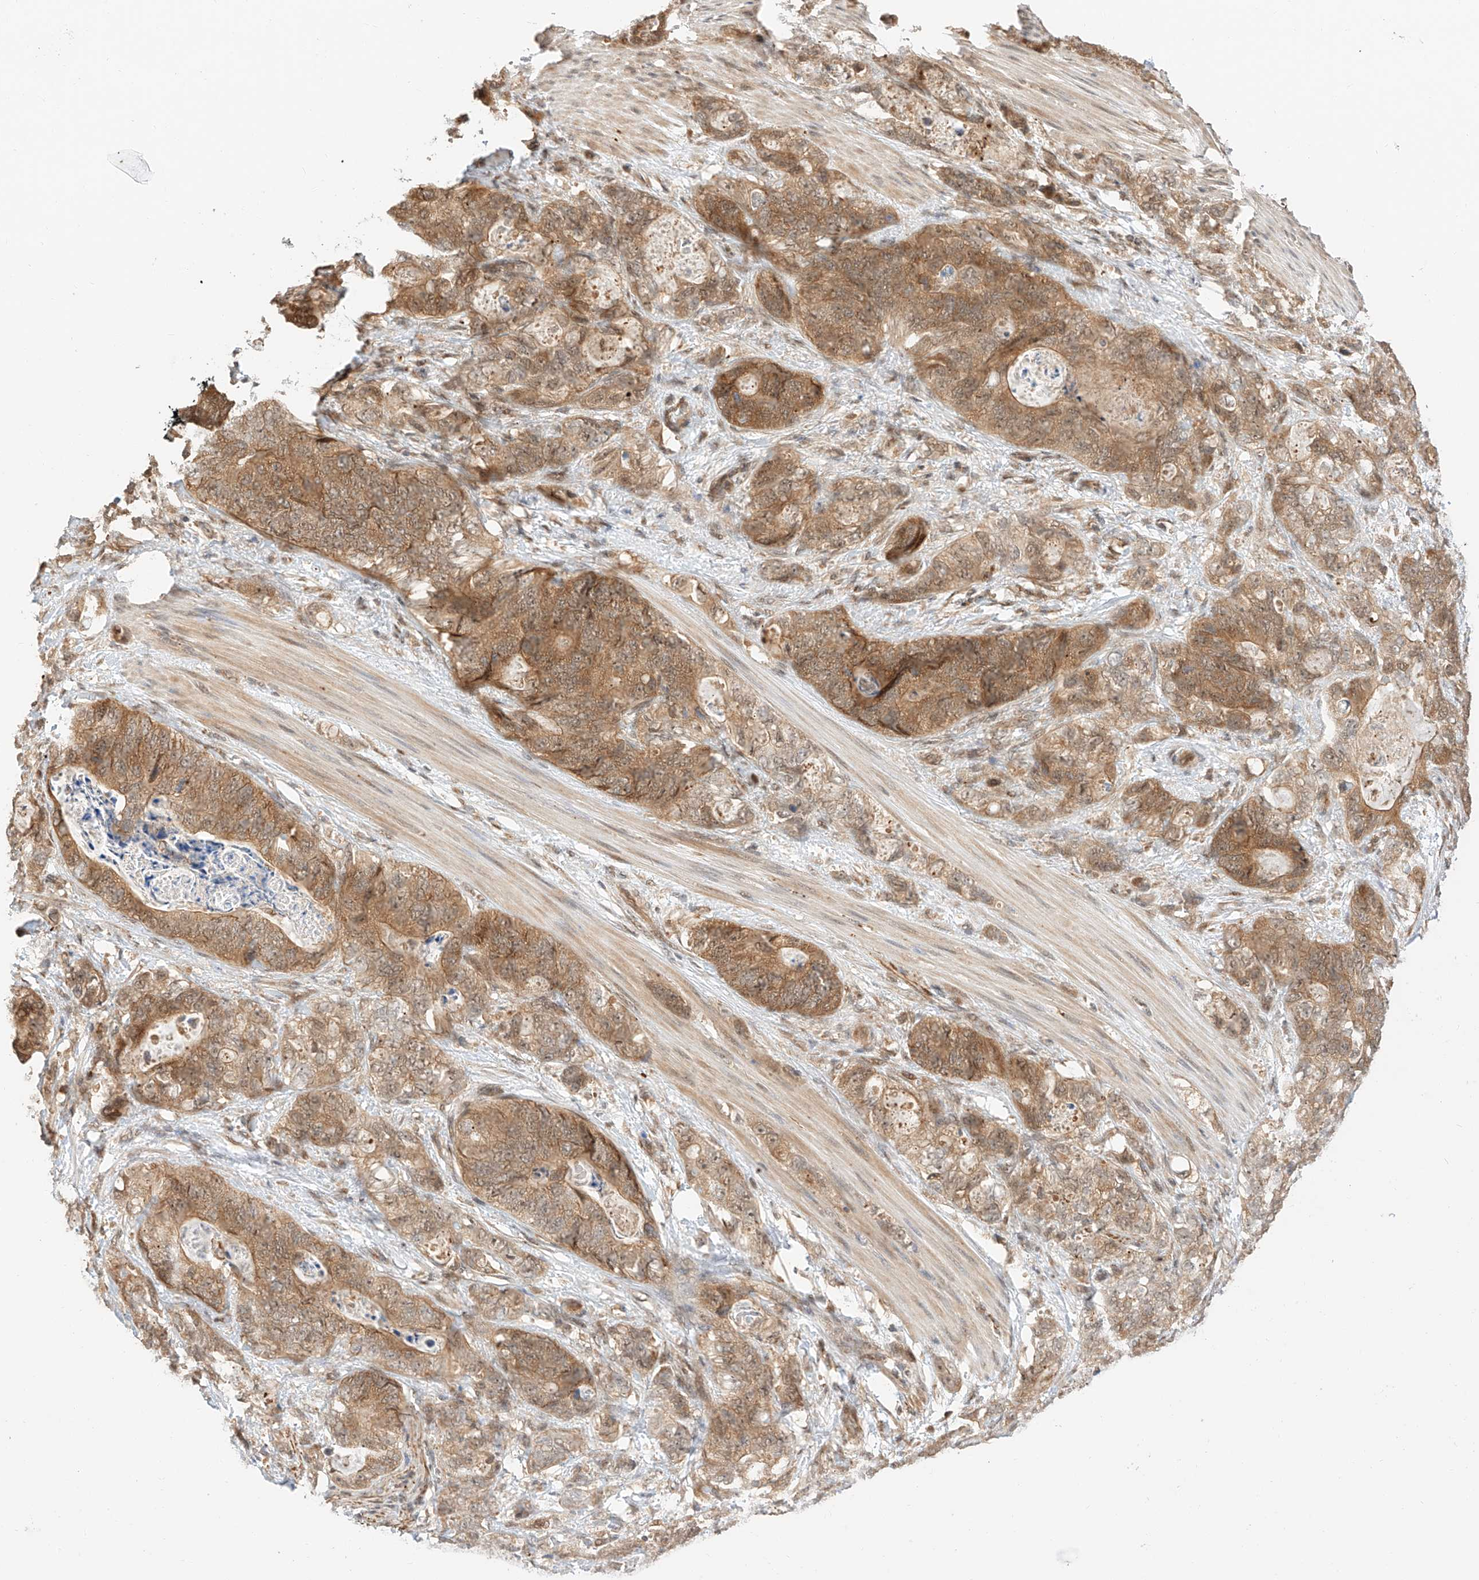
{"staining": {"intensity": "moderate", "quantity": ">75%", "location": "cytoplasmic/membranous"}, "tissue": "stomach cancer", "cell_type": "Tumor cells", "image_type": "cancer", "snomed": [{"axis": "morphology", "description": "Normal tissue, NOS"}, {"axis": "morphology", "description": "Adenocarcinoma, NOS"}, {"axis": "topography", "description": "Stomach"}], "caption": "Adenocarcinoma (stomach) stained with IHC displays moderate cytoplasmic/membranous staining in approximately >75% of tumor cells.", "gene": "EIF4H", "patient": {"sex": "female", "age": 89}}